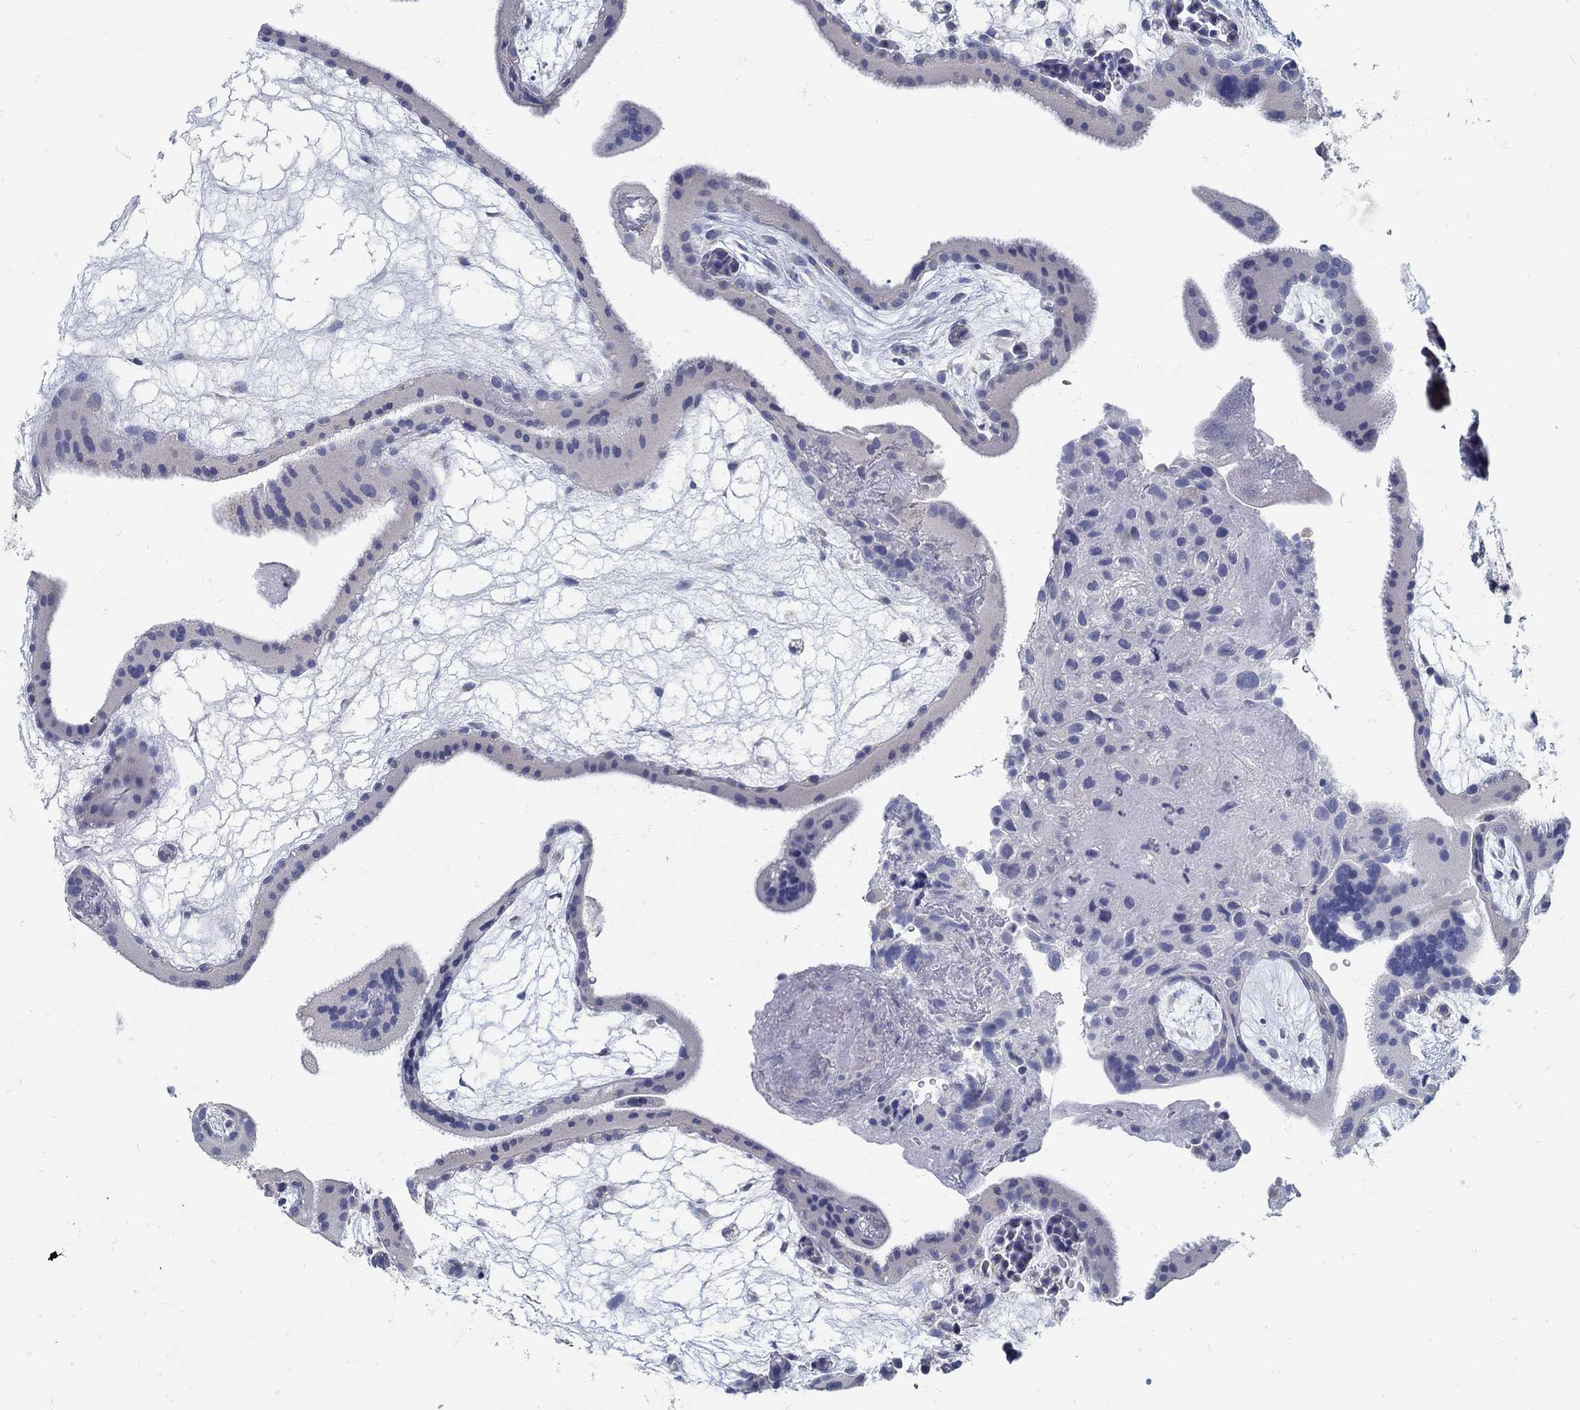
{"staining": {"intensity": "negative", "quantity": "none", "location": "none"}, "tissue": "placenta", "cell_type": "Decidual cells", "image_type": "normal", "snomed": [{"axis": "morphology", "description": "Normal tissue, NOS"}, {"axis": "topography", "description": "Placenta"}], "caption": "Protein analysis of normal placenta reveals no significant staining in decidual cells.", "gene": "ZFAND4", "patient": {"sex": "female", "age": 19}}